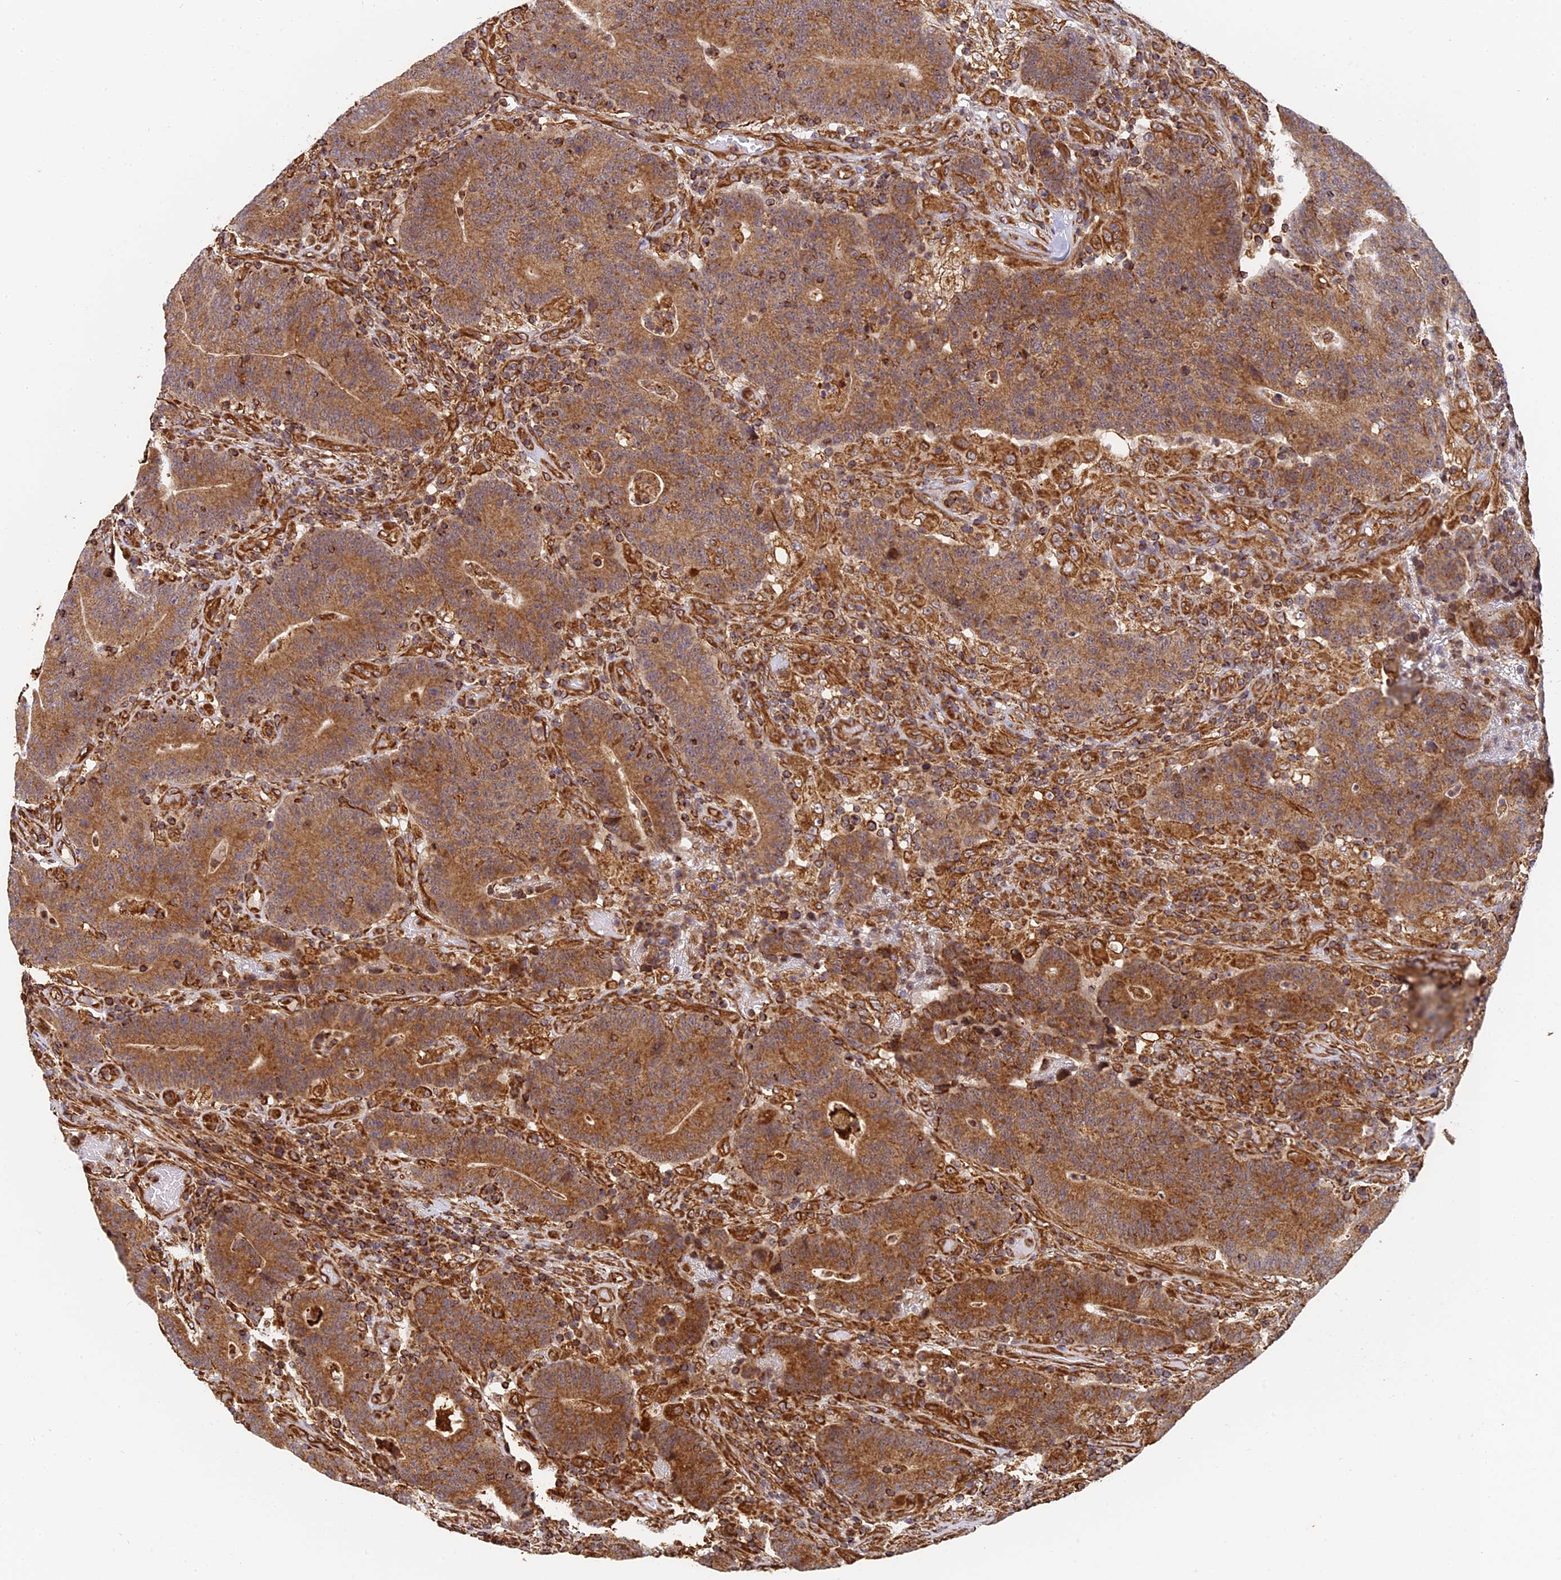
{"staining": {"intensity": "moderate", "quantity": ">75%", "location": "cytoplasmic/membranous"}, "tissue": "colorectal cancer", "cell_type": "Tumor cells", "image_type": "cancer", "snomed": [{"axis": "morphology", "description": "Normal tissue, NOS"}, {"axis": "morphology", "description": "Adenocarcinoma, NOS"}, {"axis": "topography", "description": "Colon"}], "caption": "This histopathology image displays immunohistochemistry (IHC) staining of colorectal adenocarcinoma, with medium moderate cytoplasmic/membranous positivity in about >75% of tumor cells.", "gene": "DSTYK", "patient": {"sex": "female", "age": 75}}